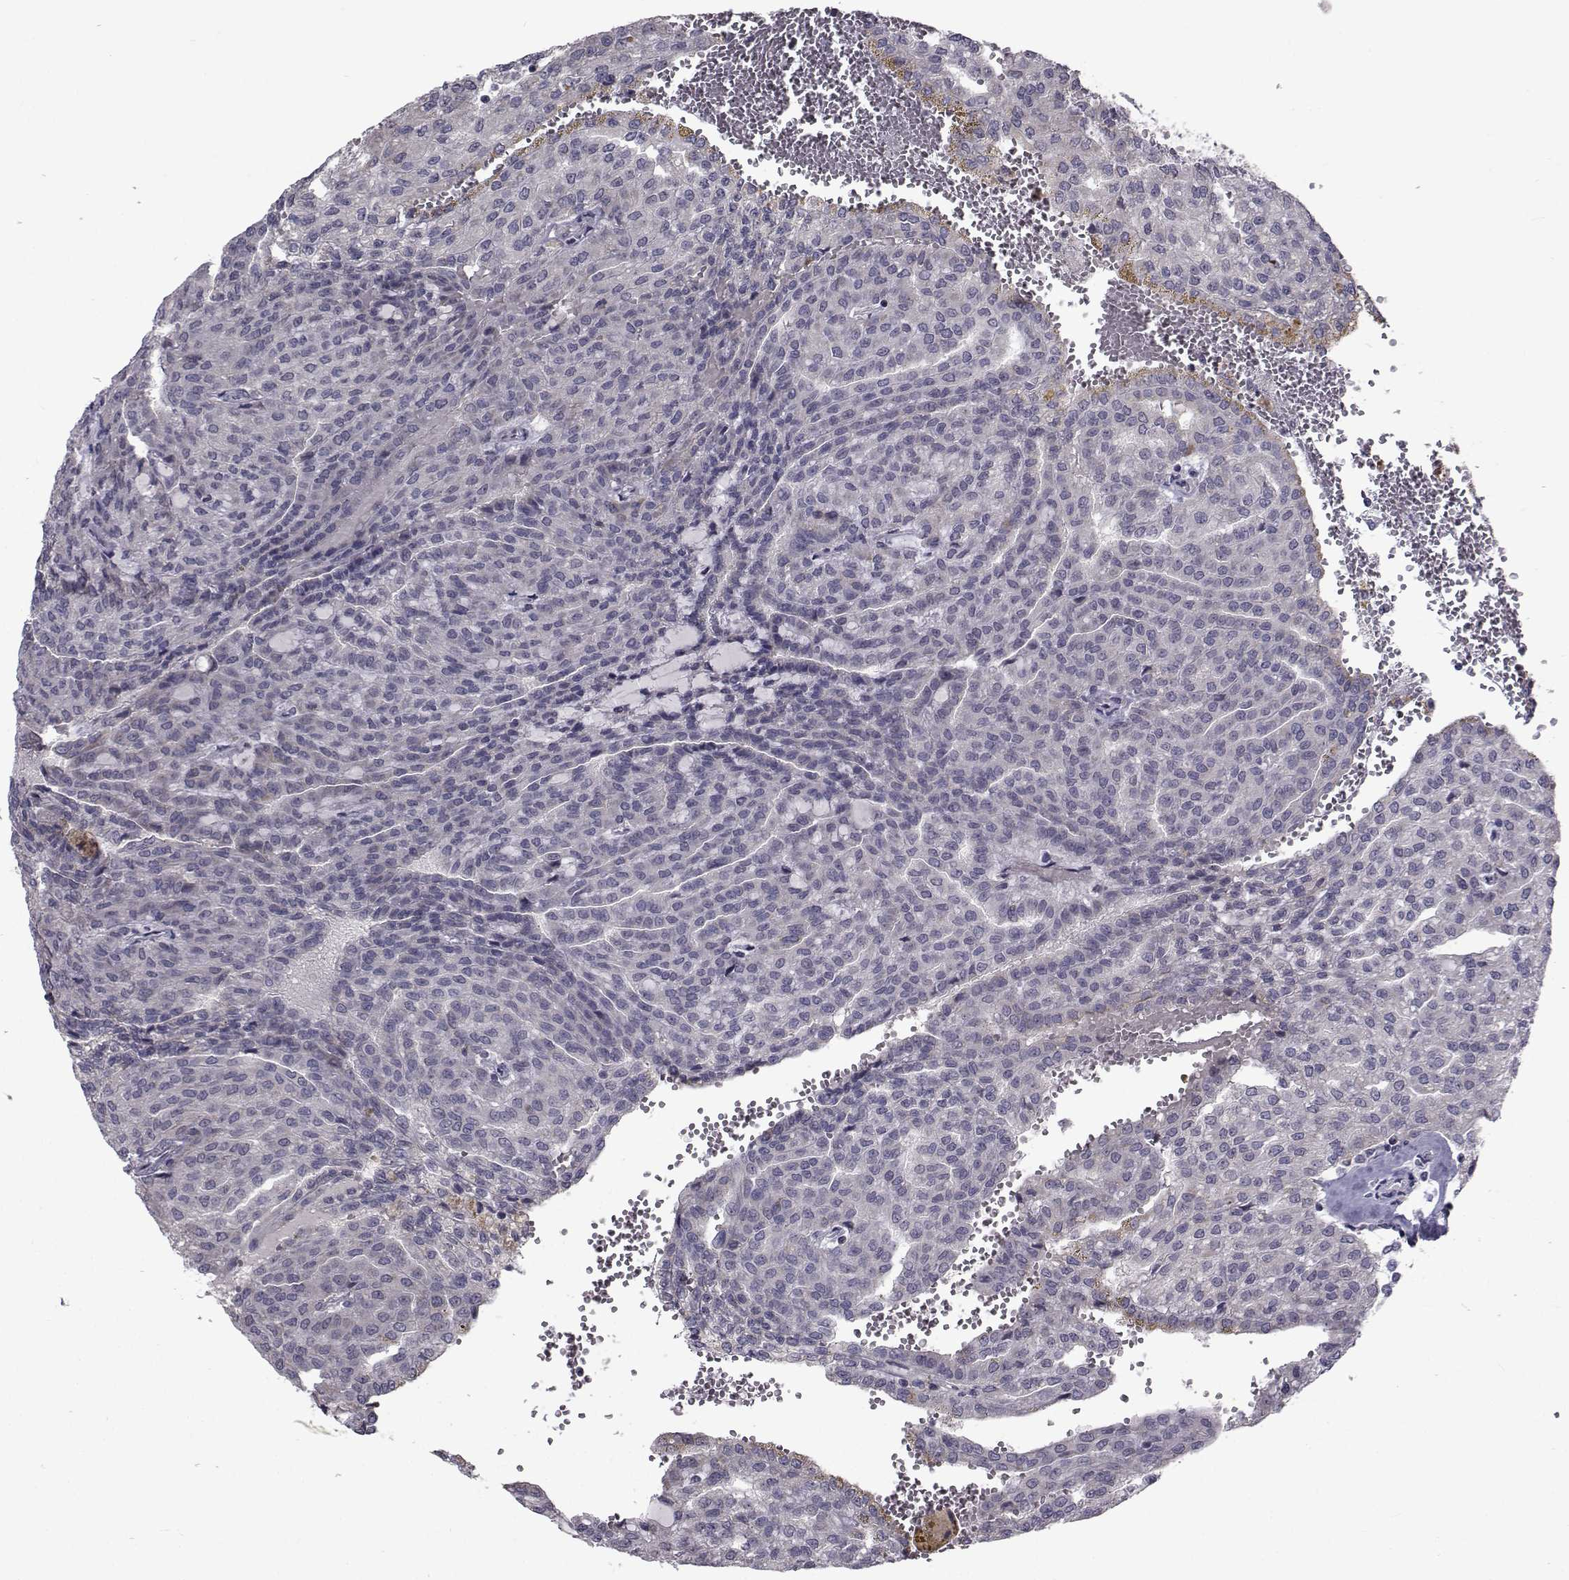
{"staining": {"intensity": "negative", "quantity": "none", "location": "none"}, "tissue": "renal cancer", "cell_type": "Tumor cells", "image_type": "cancer", "snomed": [{"axis": "morphology", "description": "Adenocarcinoma, NOS"}, {"axis": "topography", "description": "Kidney"}], "caption": "High power microscopy photomicrograph of an immunohistochemistry photomicrograph of renal adenocarcinoma, revealing no significant expression in tumor cells.", "gene": "FDXR", "patient": {"sex": "male", "age": 63}}